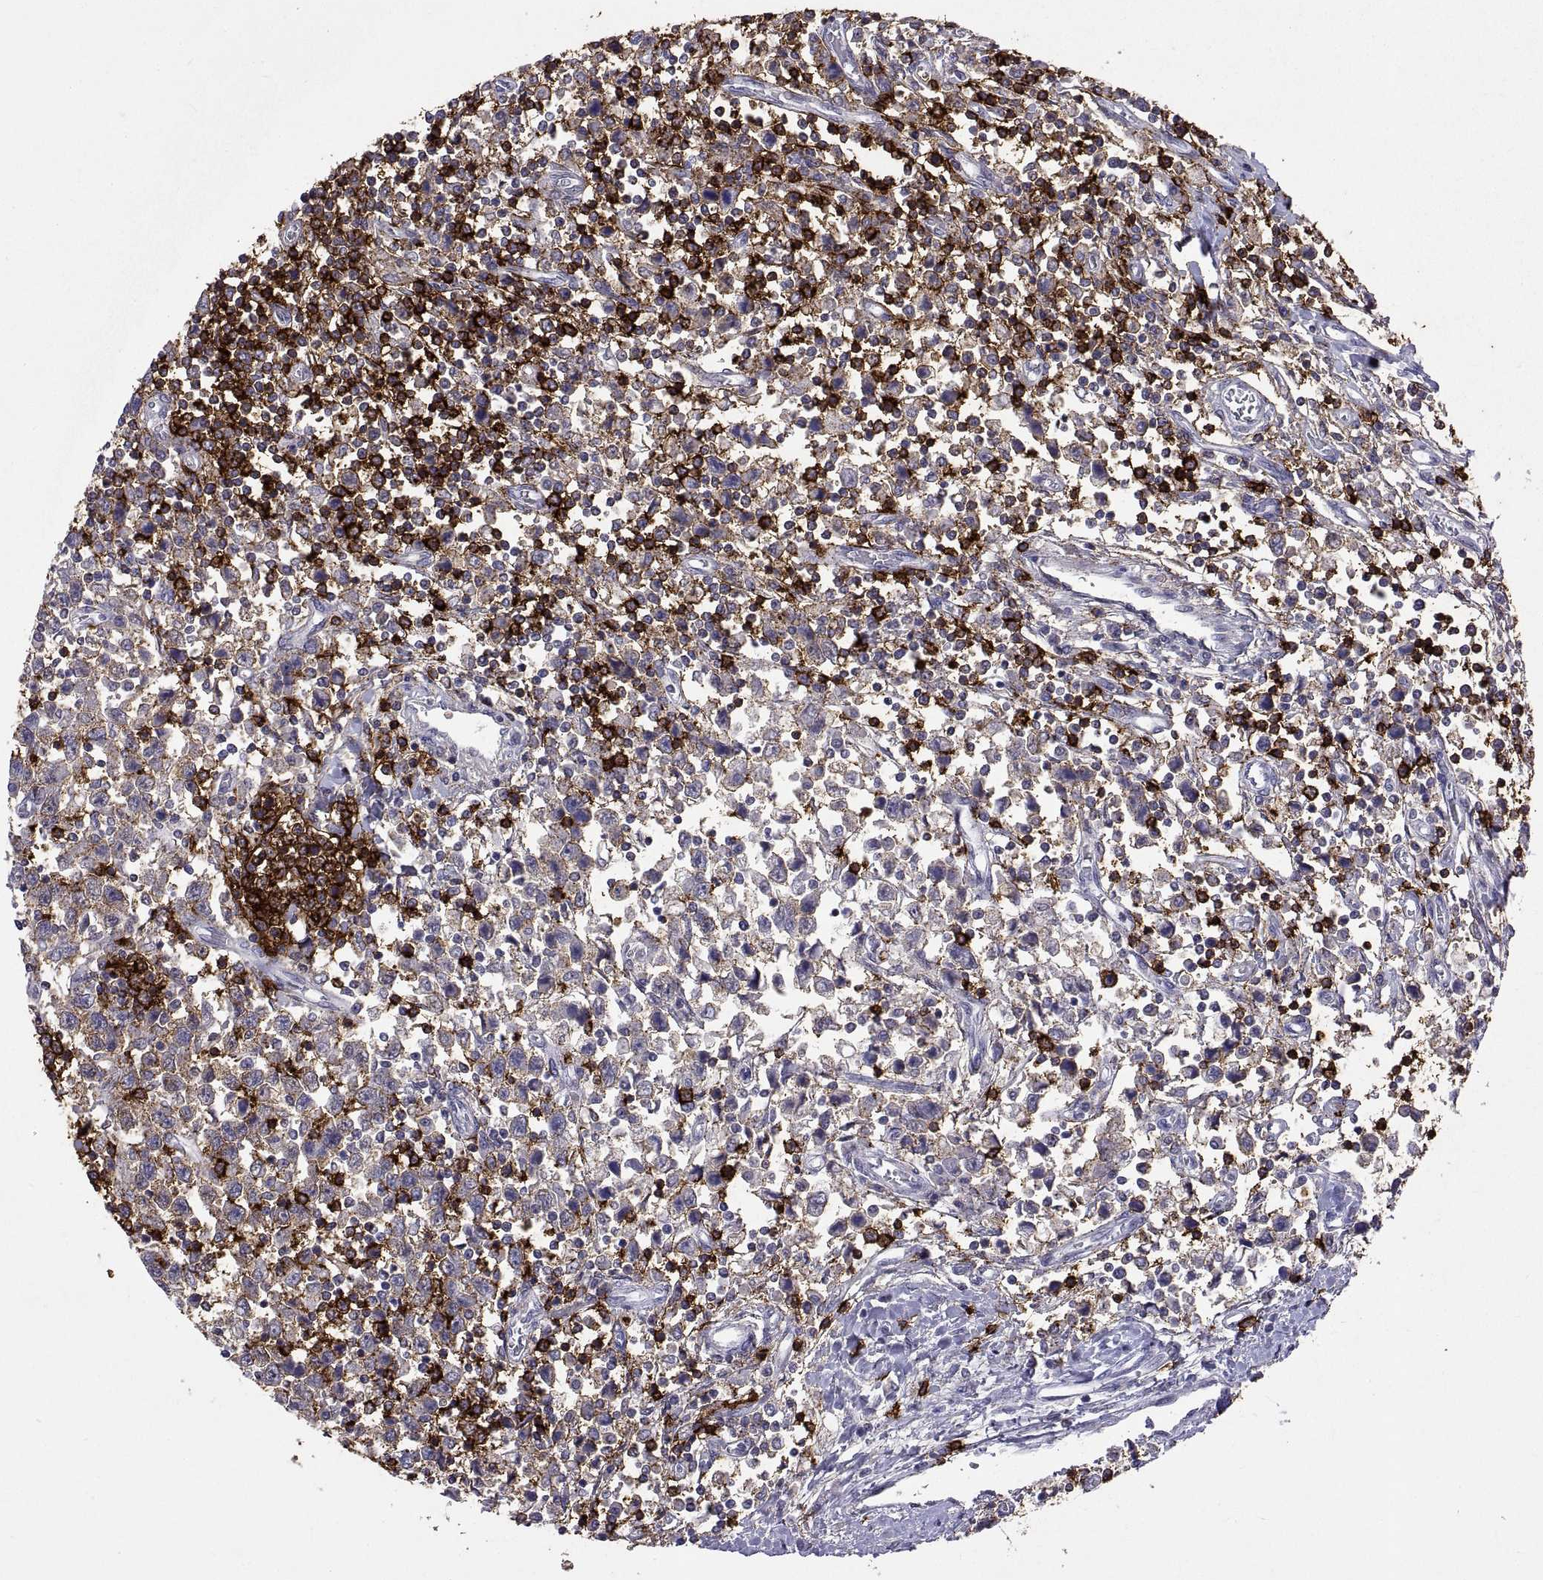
{"staining": {"intensity": "negative", "quantity": "none", "location": "none"}, "tissue": "testis cancer", "cell_type": "Tumor cells", "image_type": "cancer", "snomed": [{"axis": "morphology", "description": "Seminoma, NOS"}, {"axis": "topography", "description": "Testis"}], "caption": "This is an immunohistochemistry image of human testis cancer. There is no positivity in tumor cells.", "gene": "MS4A1", "patient": {"sex": "male", "age": 34}}